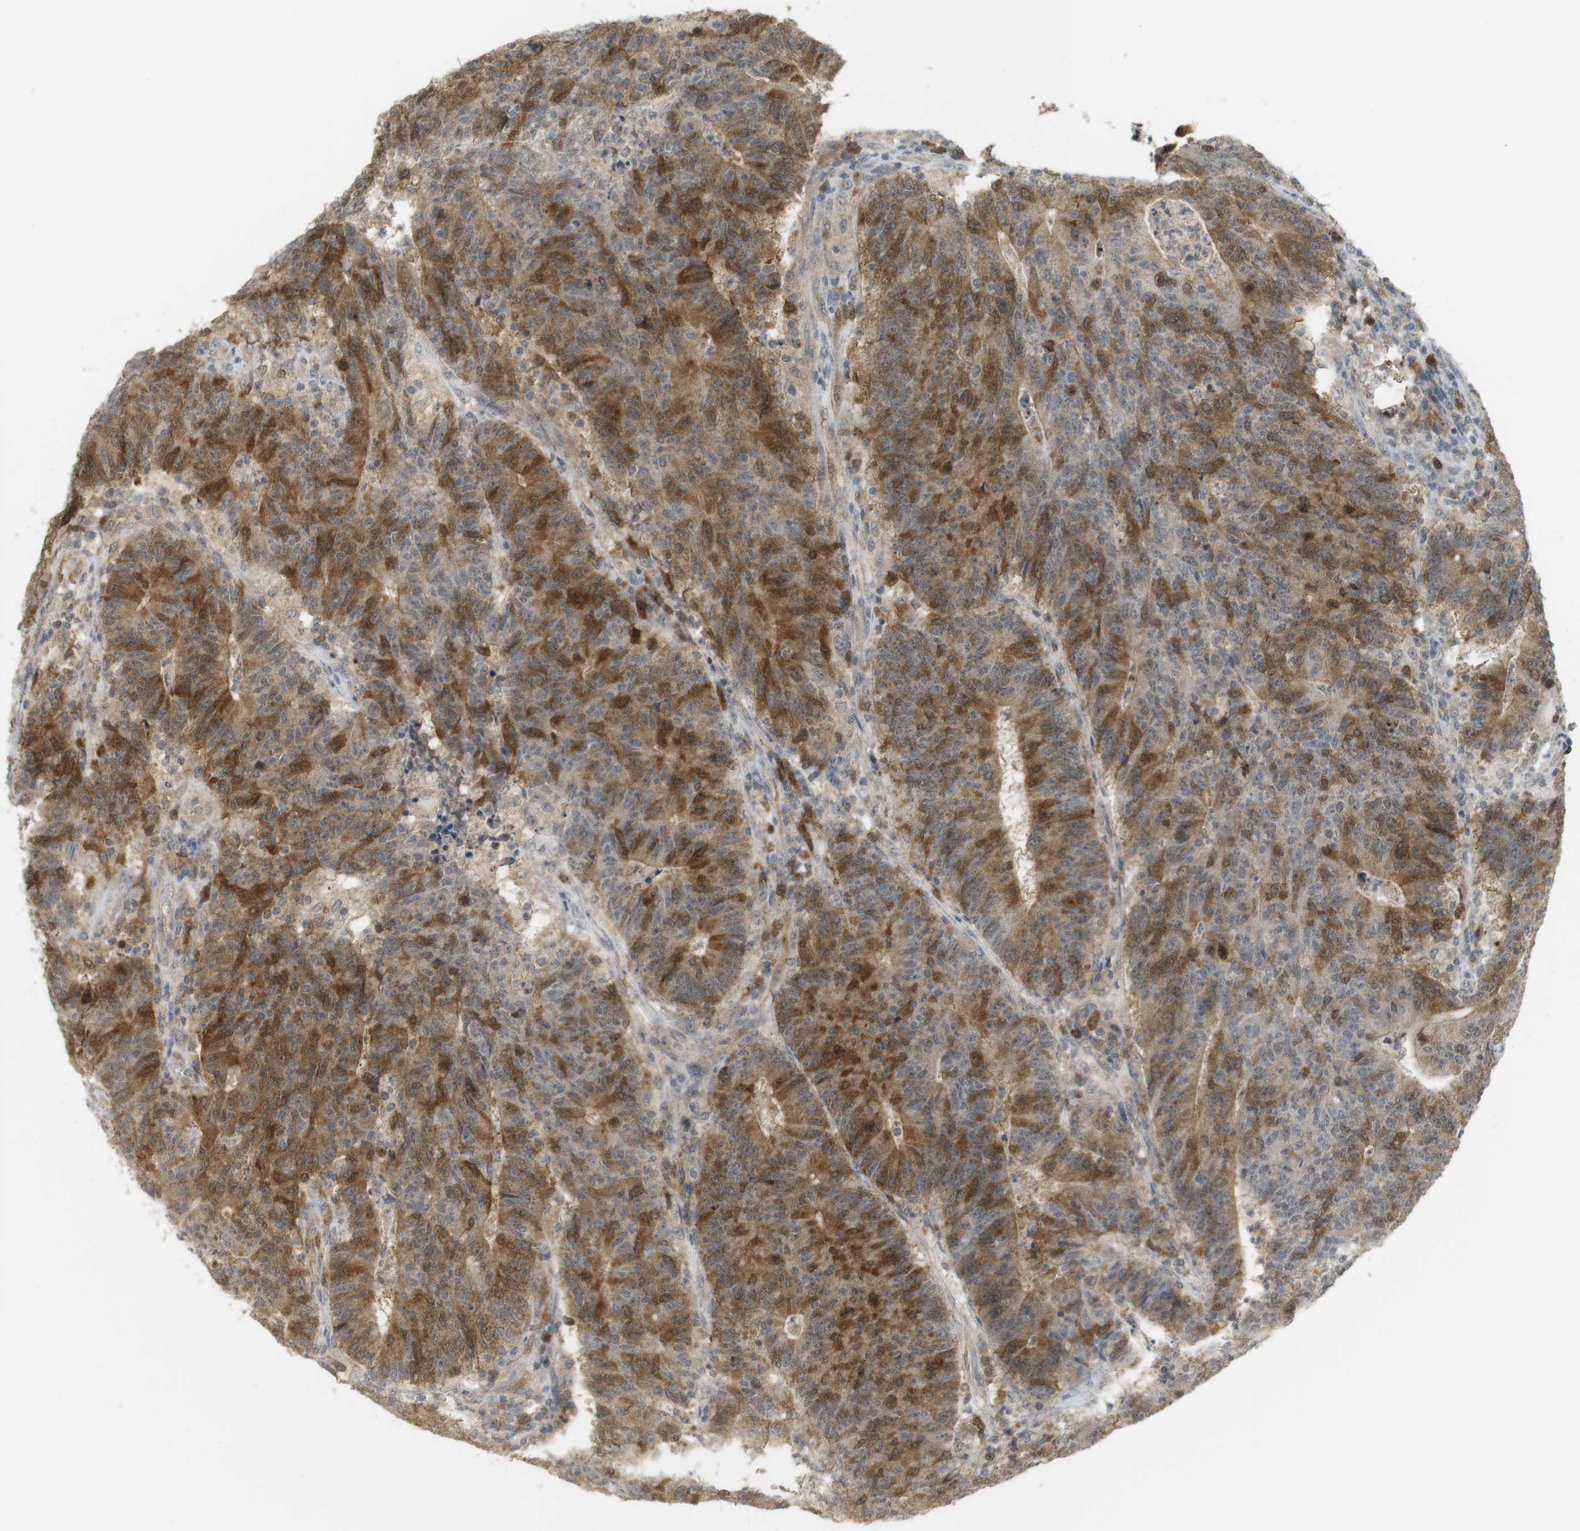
{"staining": {"intensity": "moderate", "quantity": ">75%", "location": "cytoplasmic/membranous"}, "tissue": "colorectal cancer", "cell_type": "Tumor cells", "image_type": "cancer", "snomed": [{"axis": "morphology", "description": "Normal tissue, NOS"}, {"axis": "morphology", "description": "Adenocarcinoma, NOS"}, {"axis": "topography", "description": "Colon"}], "caption": "A high-resolution photomicrograph shows immunohistochemistry (IHC) staining of colorectal cancer, which shows moderate cytoplasmic/membranous expression in about >75% of tumor cells. (Stains: DAB (3,3'-diaminobenzidine) in brown, nuclei in blue, Microscopy: brightfield microscopy at high magnification).", "gene": "TTK", "patient": {"sex": "female", "age": 75}}